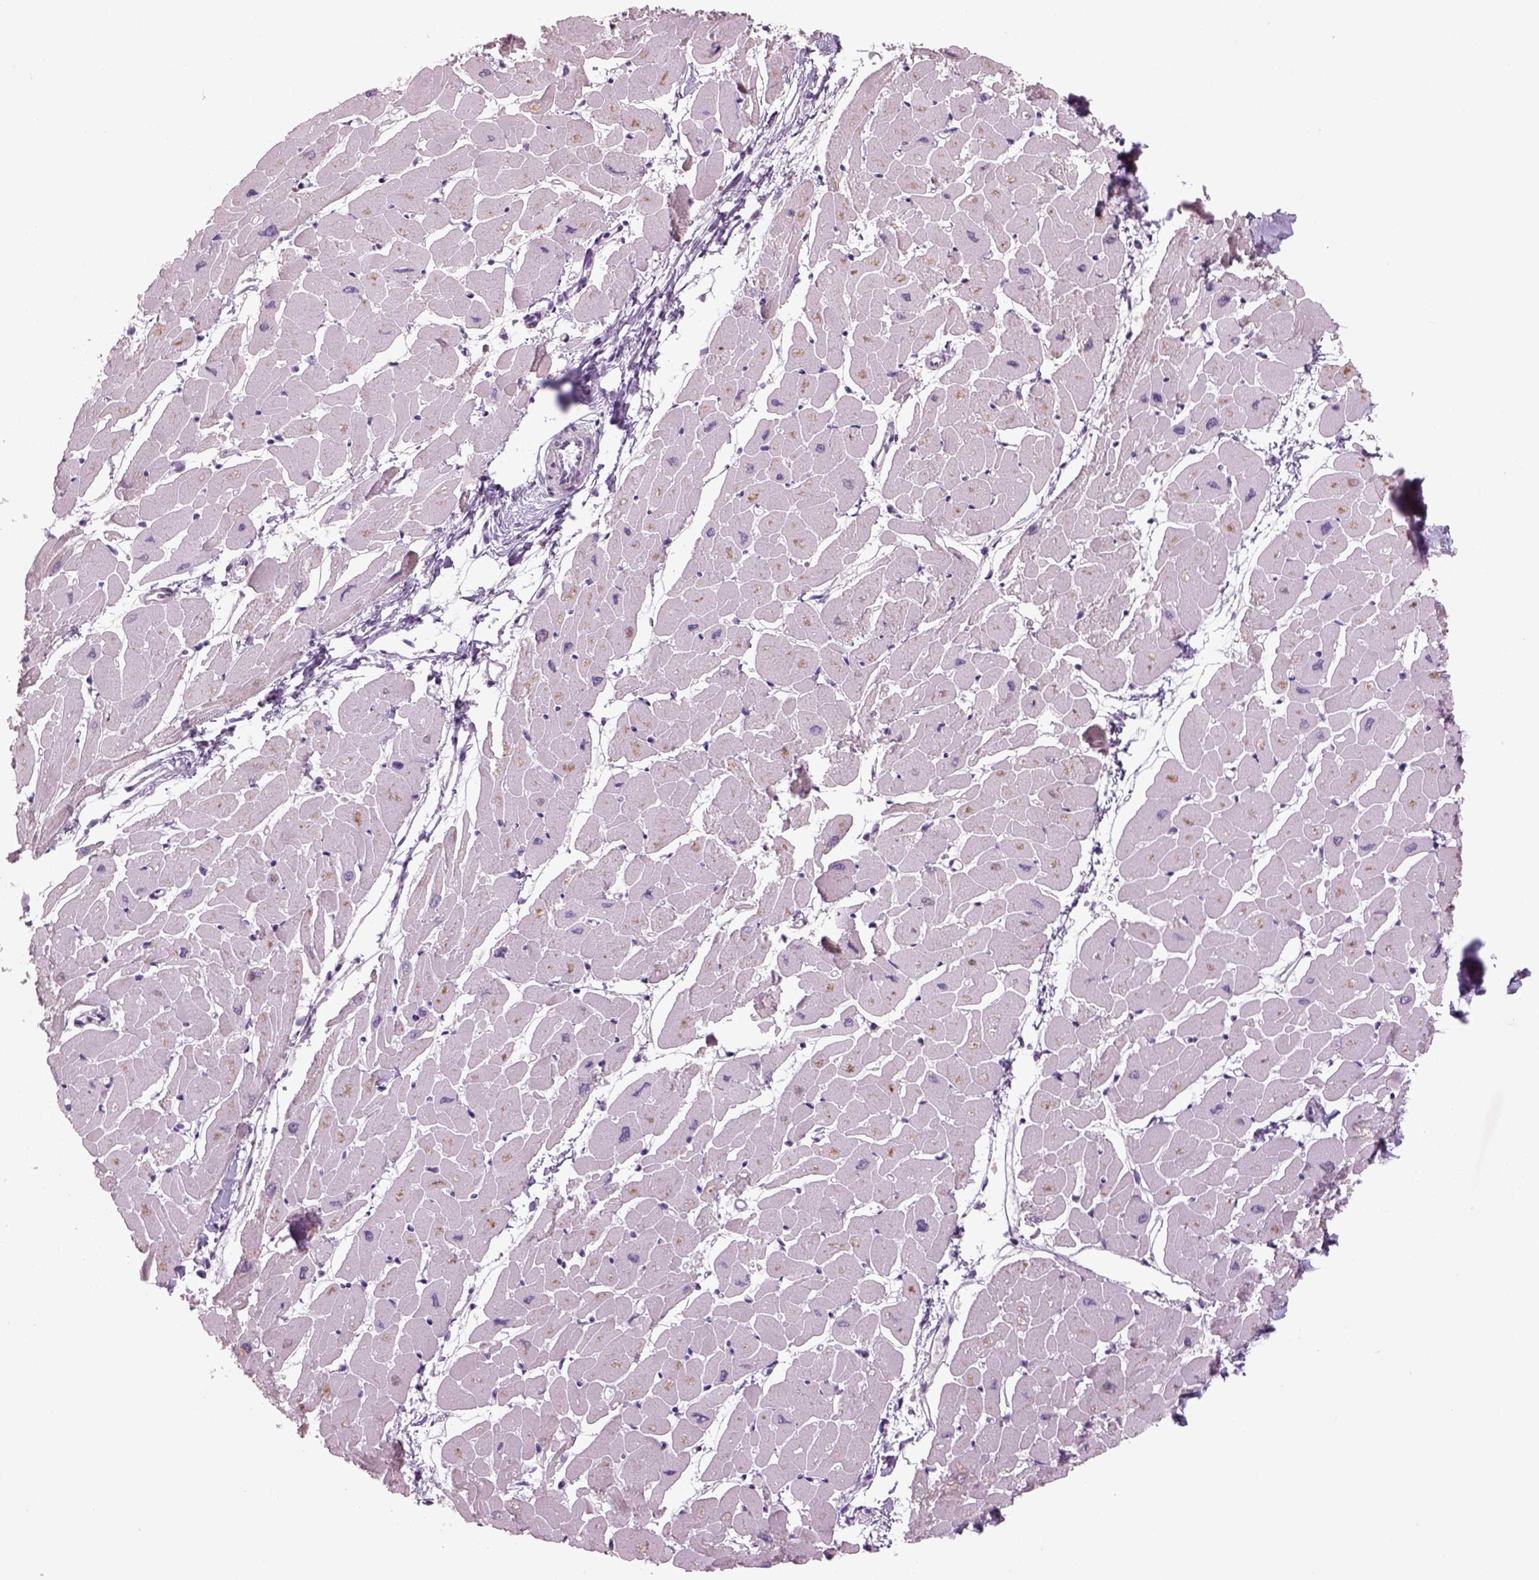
{"staining": {"intensity": "negative", "quantity": "none", "location": "none"}, "tissue": "heart muscle", "cell_type": "Cardiomyocytes", "image_type": "normal", "snomed": [{"axis": "morphology", "description": "Normal tissue, NOS"}, {"axis": "topography", "description": "Heart"}], "caption": "DAB immunohistochemical staining of normal heart muscle shows no significant expression in cardiomyocytes. (DAB immunohistochemistry (IHC) with hematoxylin counter stain).", "gene": "PENK", "patient": {"sex": "male", "age": 57}}